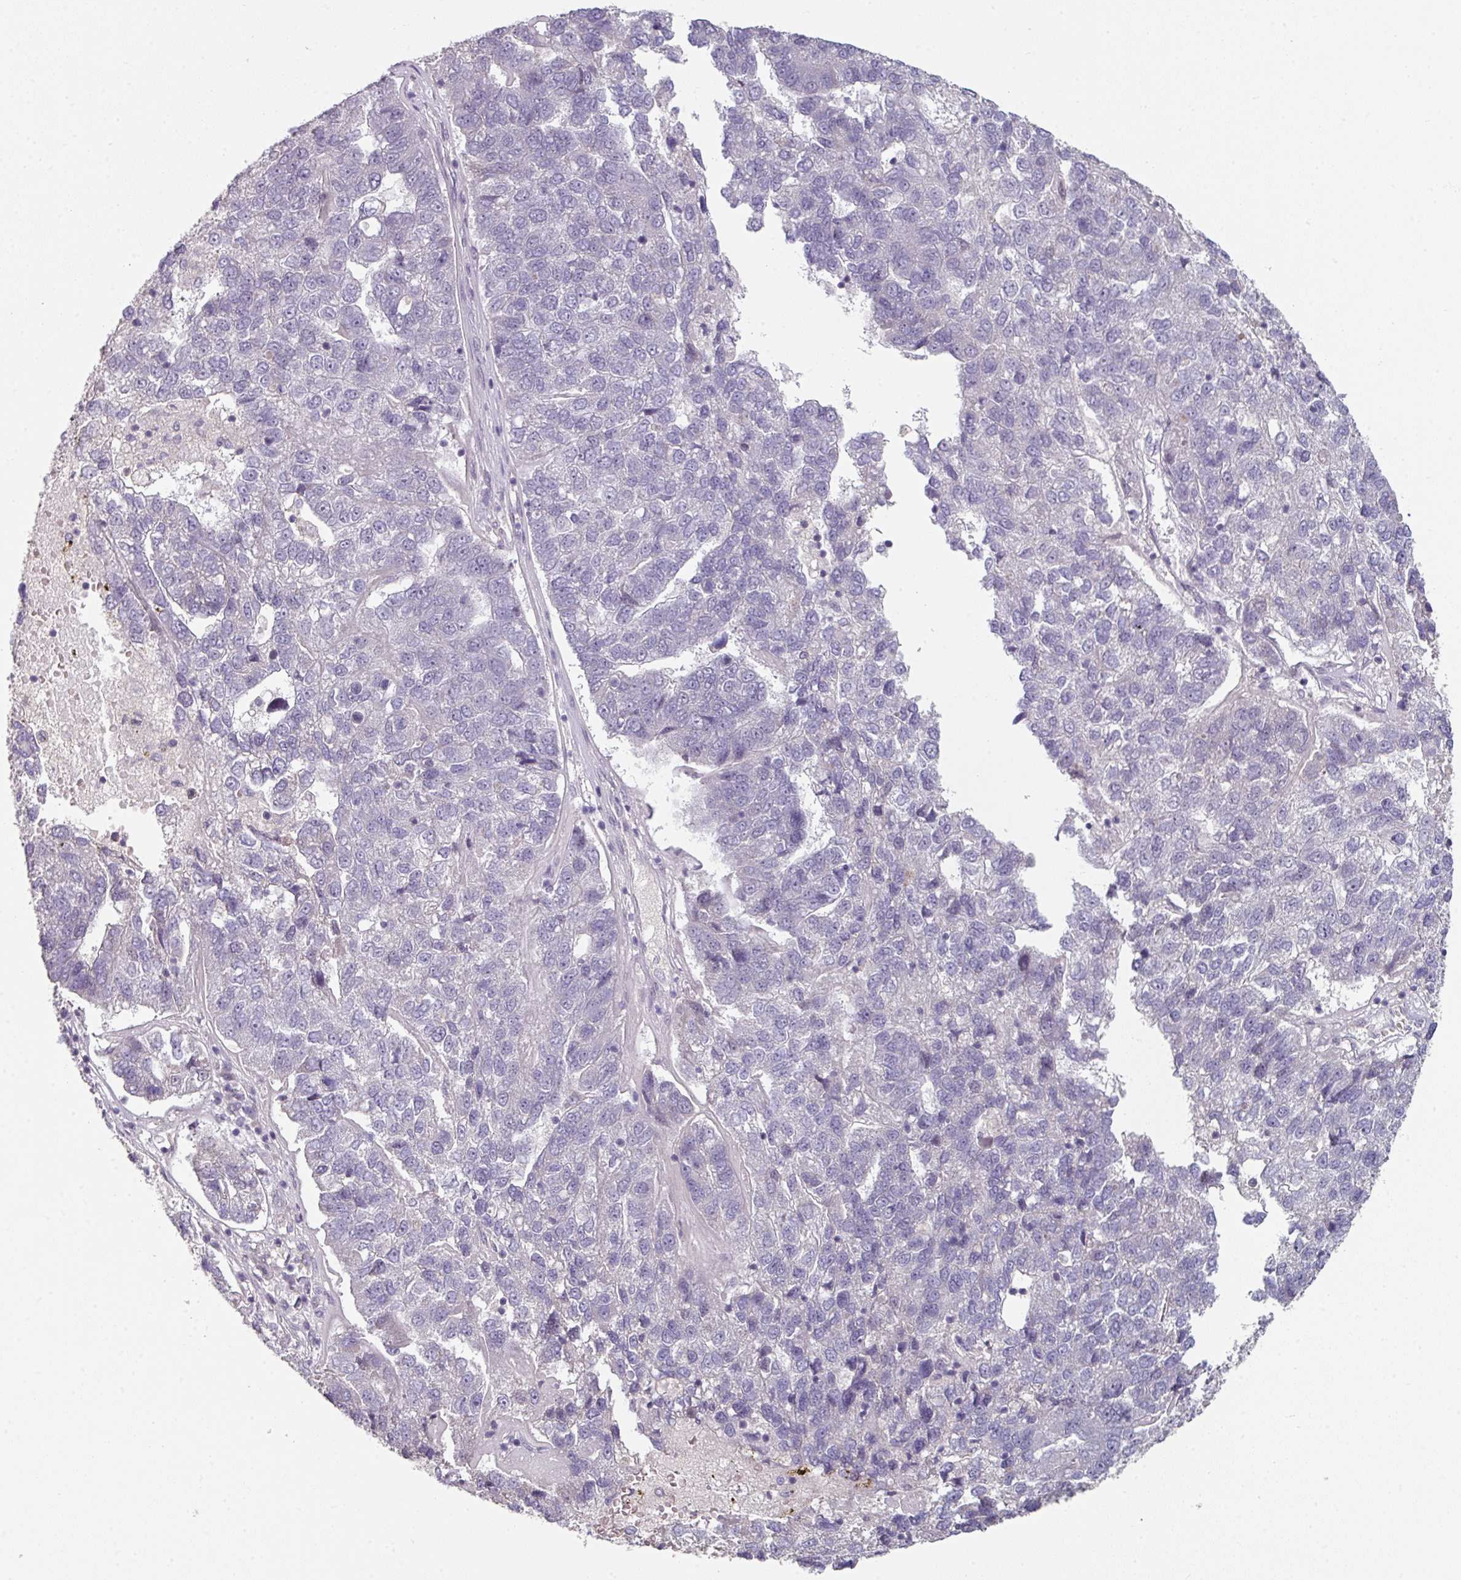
{"staining": {"intensity": "negative", "quantity": "none", "location": "none"}, "tissue": "pancreatic cancer", "cell_type": "Tumor cells", "image_type": "cancer", "snomed": [{"axis": "morphology", "description": "Adenocarcinoma, NOS"}, {"axis": "topography", "description": "Pancreas"}], "caption": "A photomicrograph of human pancreatic adenocarcinoma is negative for staining in tumor cells.", "gene": "ELK1", "patient": {"sex": "female", "age": 61}}